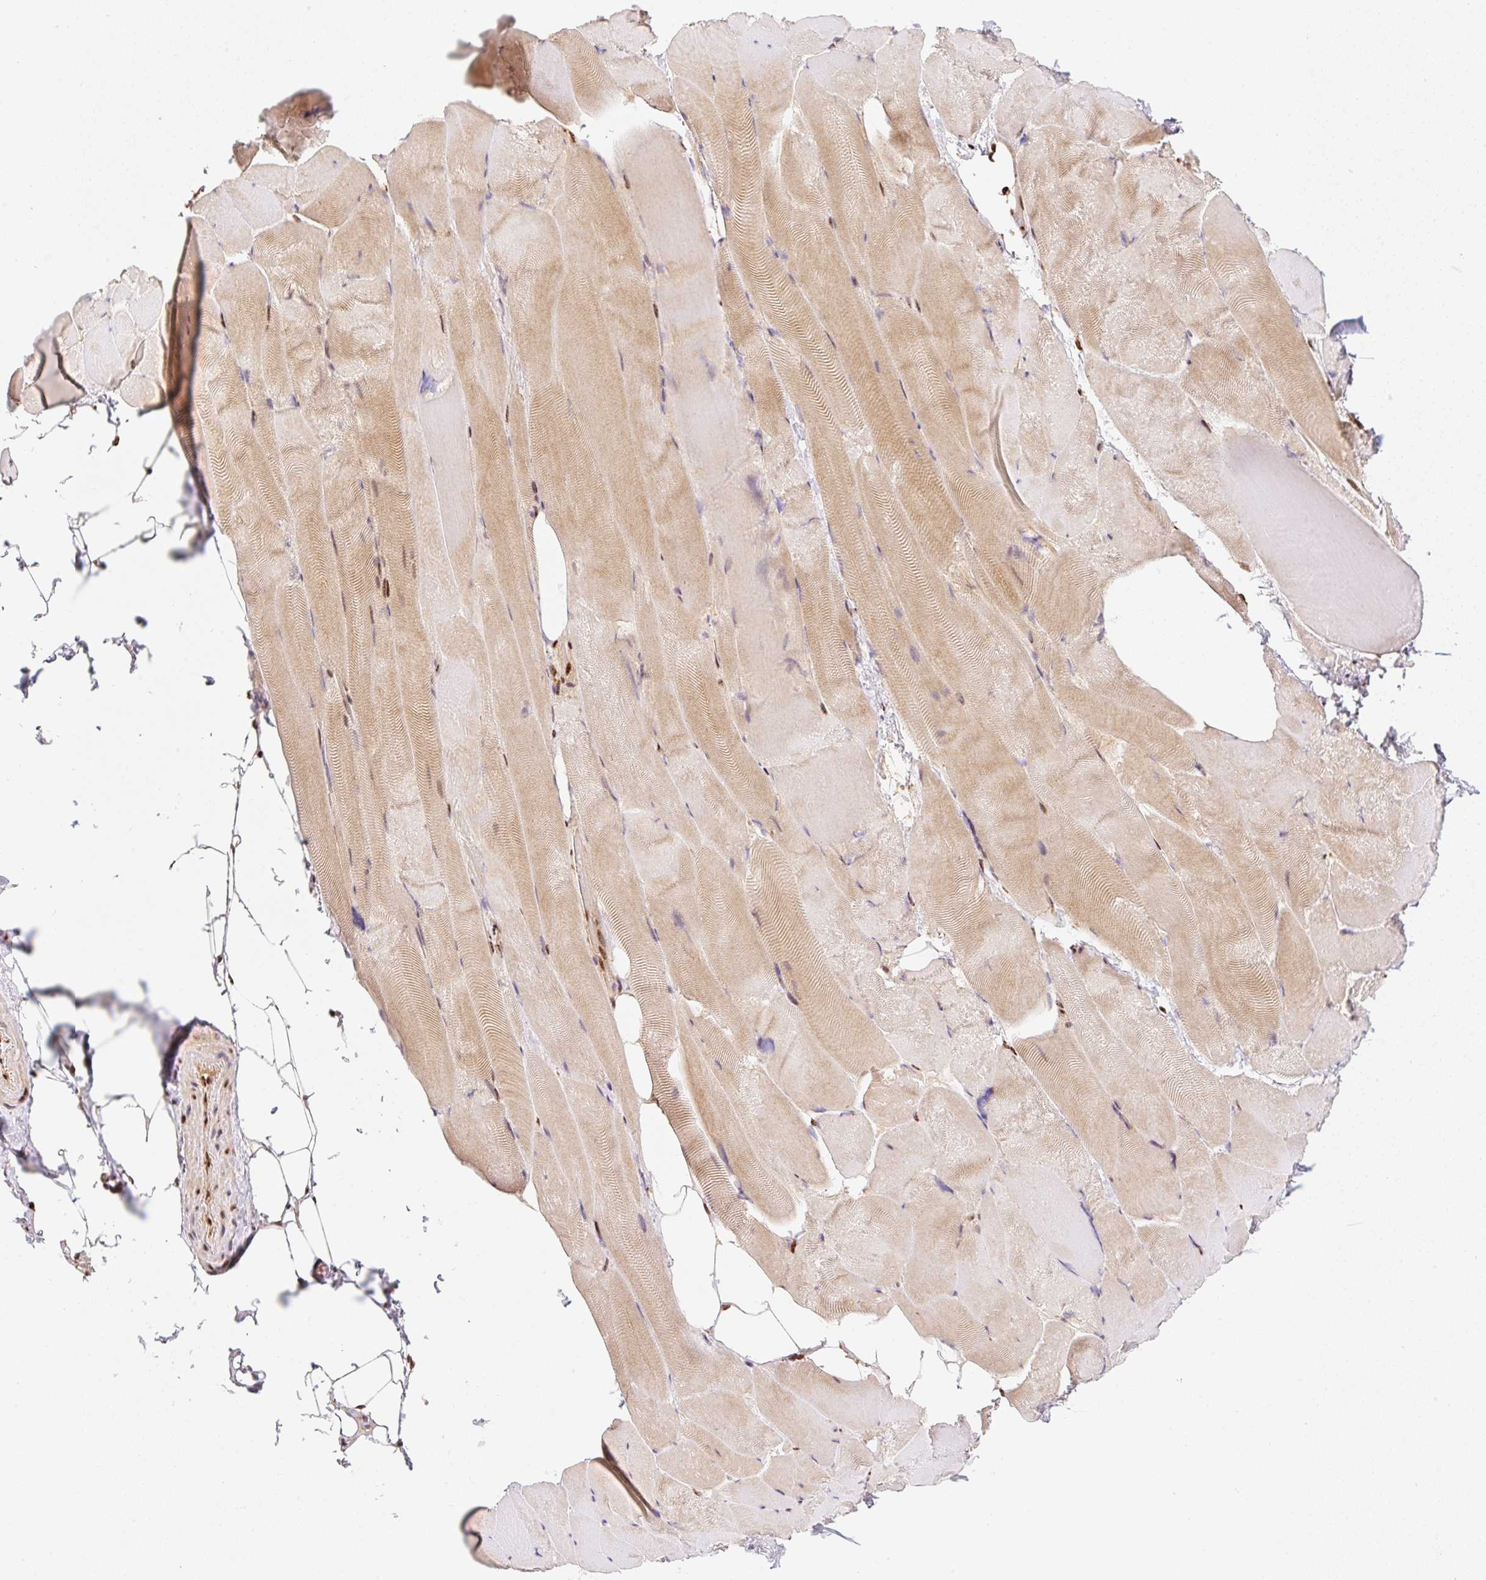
{"staining": {"intensity": "moderate", "quantity": "25%-75%", "location": "cytoplasmic/membranous,nuclear"}, "tissue": "skeletal muscle", "cell_type": "Myocytes", "image_type": "normal", "snomed": [{"axis": "morphology", "description": "Normal tissue, NOS"}, {"axis": "topography", "description": "Skeletal muscle"}], "caption": "Immunohistochemical staining of normal human skeletal muscle demonstrates moderate cytoplasmic/membranous,nuclear protein positivity in about 25%-75% of myocytes. The staining was performed using DAB, with brown indicating positive protein expression. Nuclei are stained blue with hematoxylin.", "gene": "INTS8", "patient": {"sex": "female", "age": 64}}